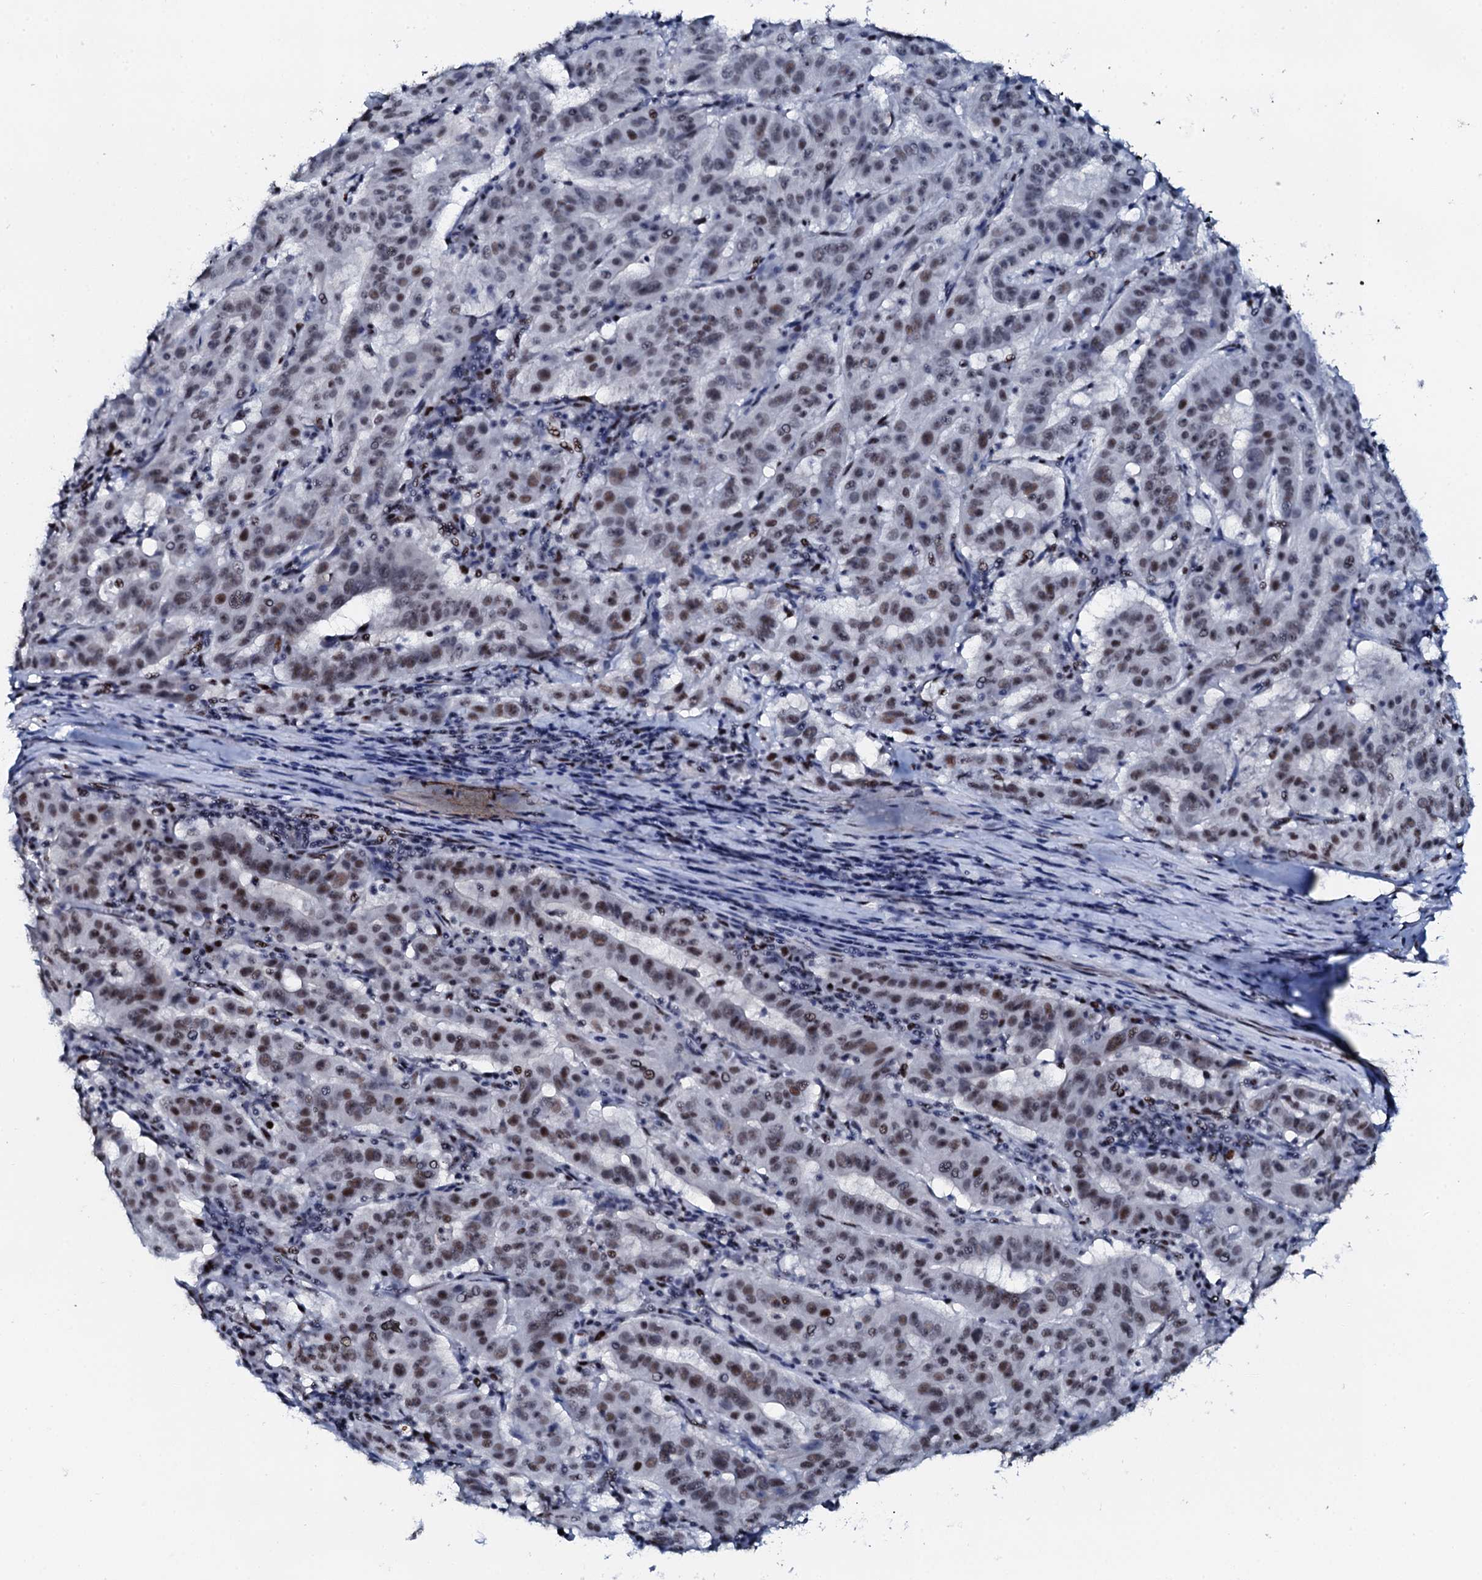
{"staining": {"intensity": "moderate", "quantity": ">75%", "location": "nuclear"}, "tissue": "pancreatic cancer", "cell_type": "Tumor cells", "image_type": "cancer", "snomed": [{"axis": "morphology", "description": "Adenocarcinoma, NOS"}, {"axis": "topography", "description": "Pancreas"}], "caption": "DAB immunohistochemical staining of human pancreatic adenocarcinoma exhibits moderate nuclear protein expression in approximately >75% of tumor cells. Using DAB (3,3'-diaminobenzidine) (brown) and hematoxylin (blue) stains, captured at high magnification using brightfield microscopy.", "gene": "NKAPD1", "patient": {"sex": "male", "age": 63}}